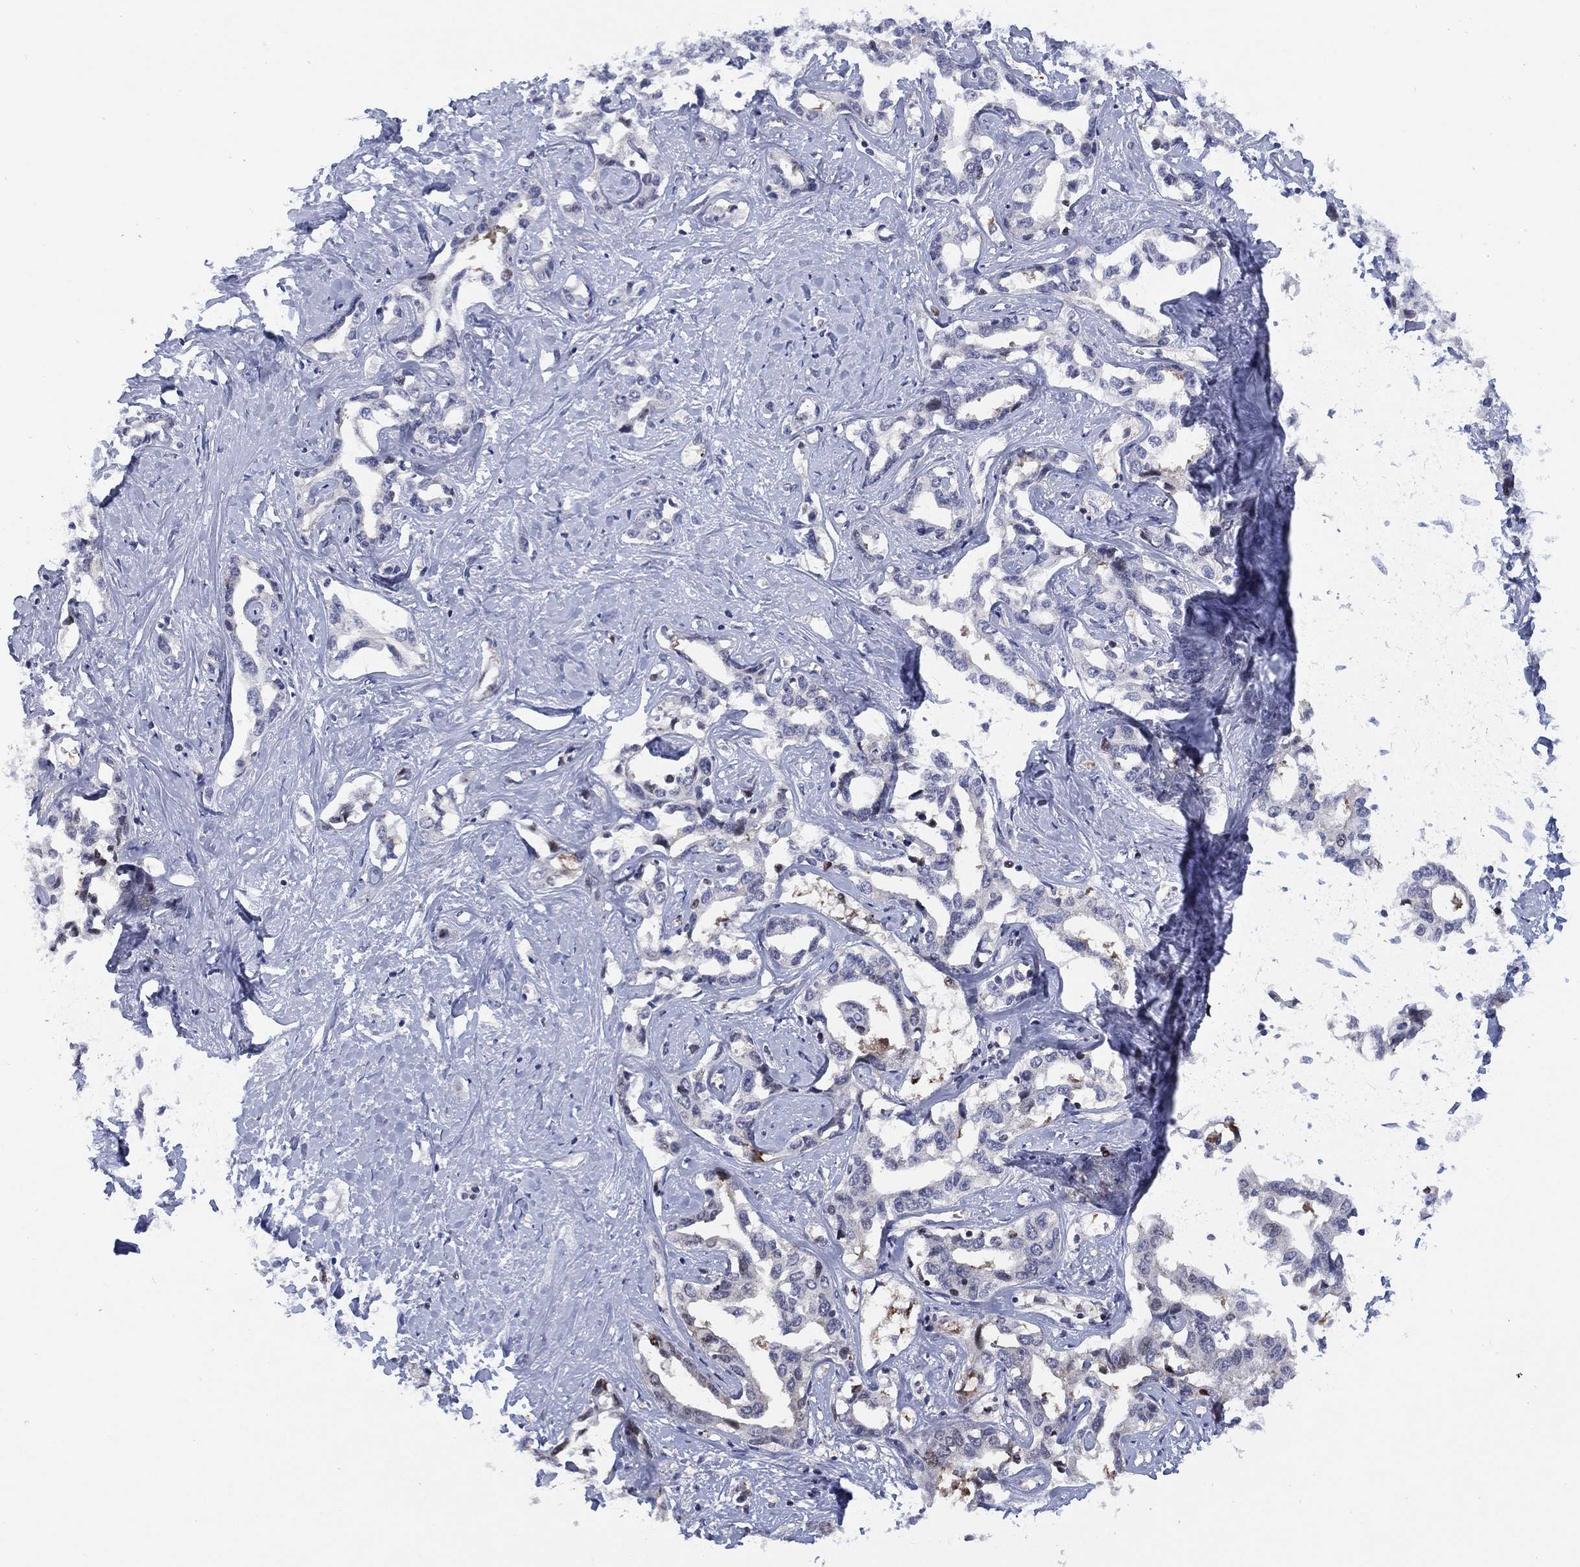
{"staining": {"intensity": "negative", "quantity": "none", "location": "none"}, "tissue": "liver cancer", "cell_type": "Tumor cells", "image_type": "cancer", "snomed": [{"axis": "morphology", "description": "Cholangiocarcinoma"}, {"axis": "topography", "description": "Liver"}], "caption": "IHC histopathology image of neoplastic tissue: human cholangiocarcinoma (liver) stained with DAB demonstrates no significant protein positivity in tumor cells.", "gene": "SLC4A4", "patient": {"sex": "male", "age": 59}}